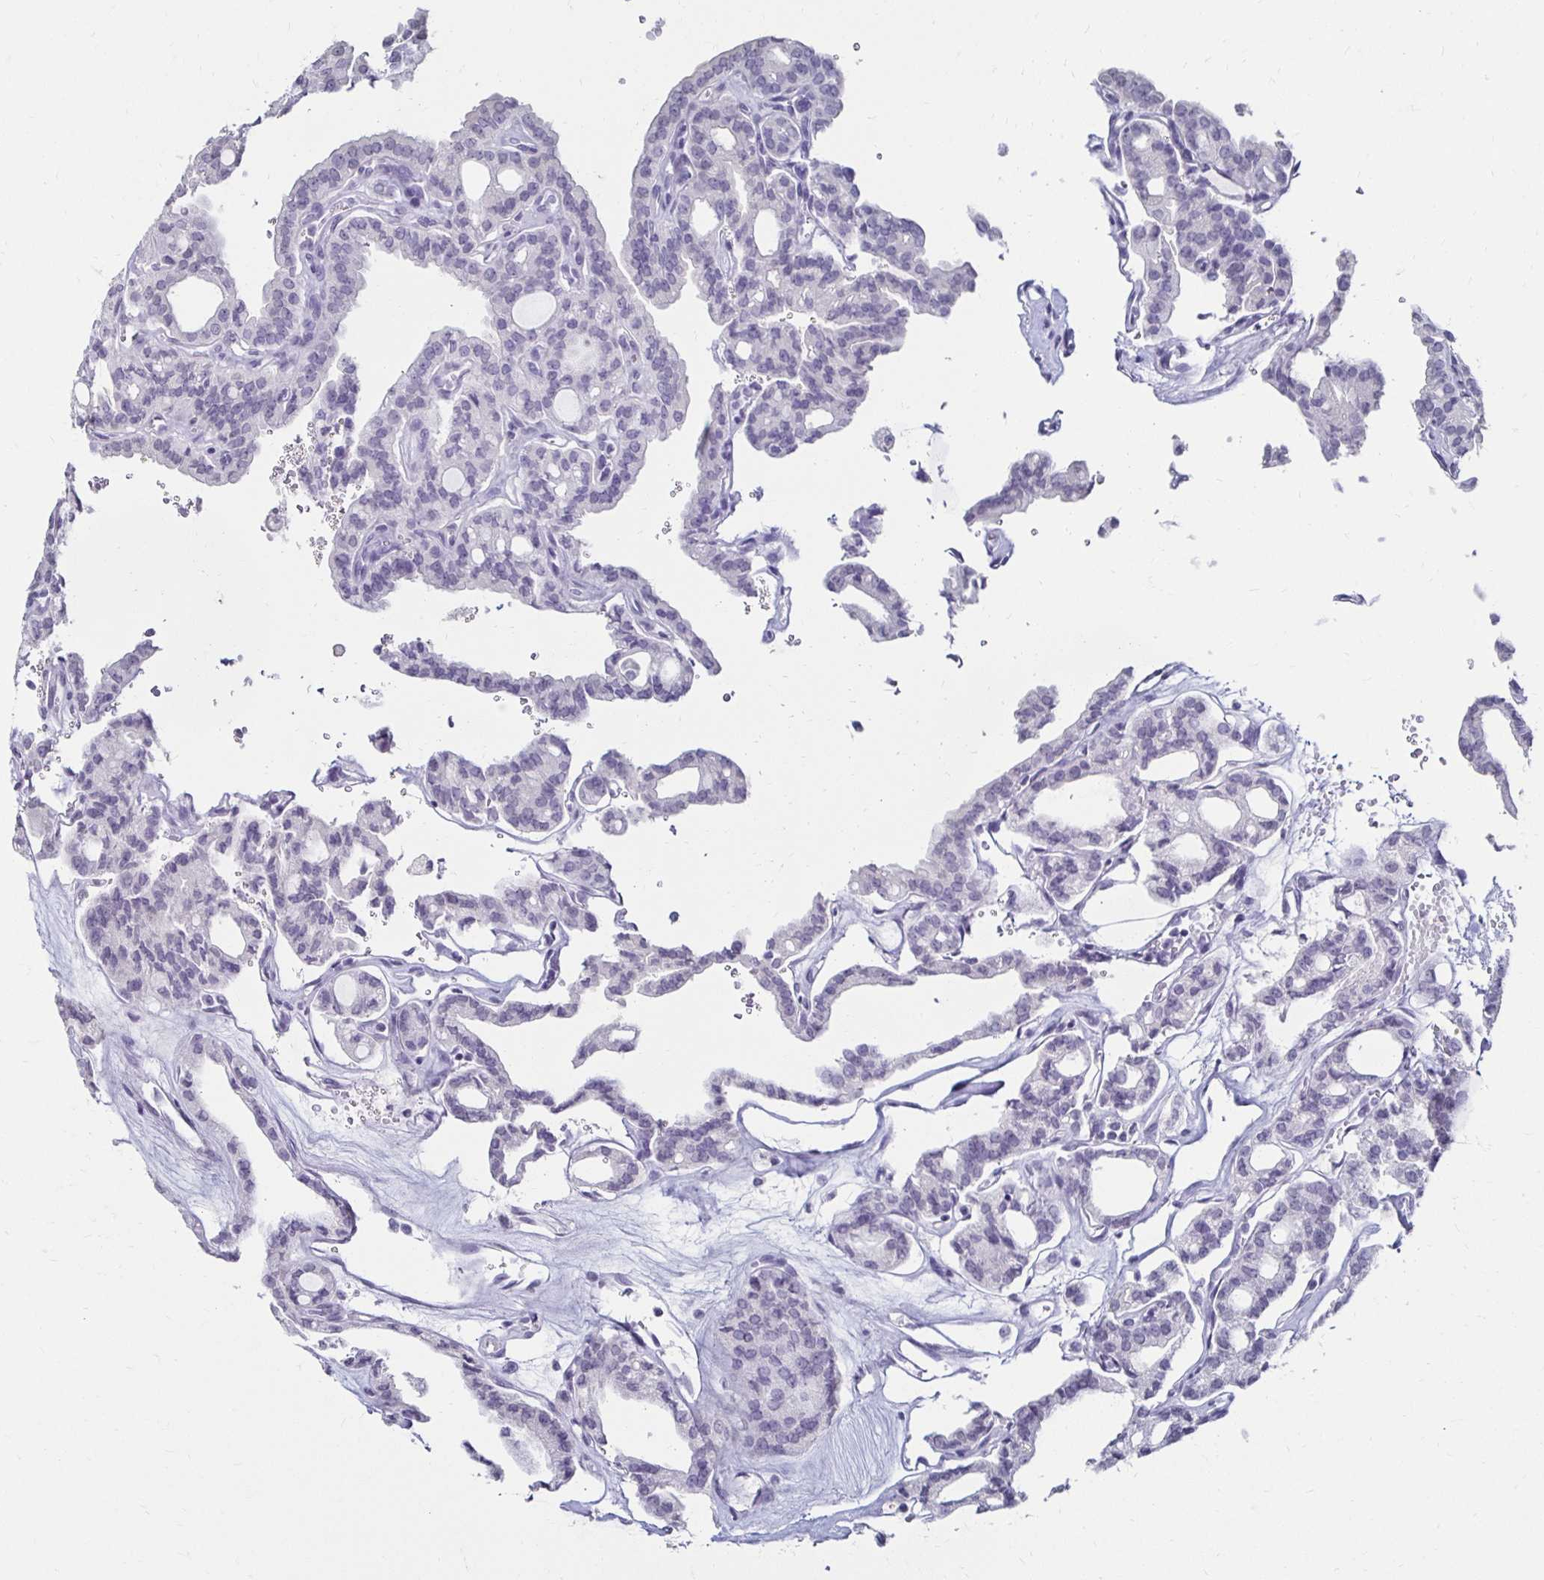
{"staining": {"intensity": "negative", "quantity": "none", "location": "none"}, "tissue": "thyroid cancer", "cell_type": "Tumor cells", "image_type": "cancer", "snomed": [{"axis": "morphology", "description": "Papillary adenocarcinoma, NOS"}, {"axis": "topography", "description": "Thyroid gland"}], "caption": "Immunohistochemistry (IHC) photomicrograph of neoplastic tissue: human thyroid papillary adenocarcinoma stained with DAB (3,3'-diaminobenzidine) exhibits no significant protein expression in tumor cells.", "gene": "TOMM34", "patient": {"sex": "male", "age": 87}}